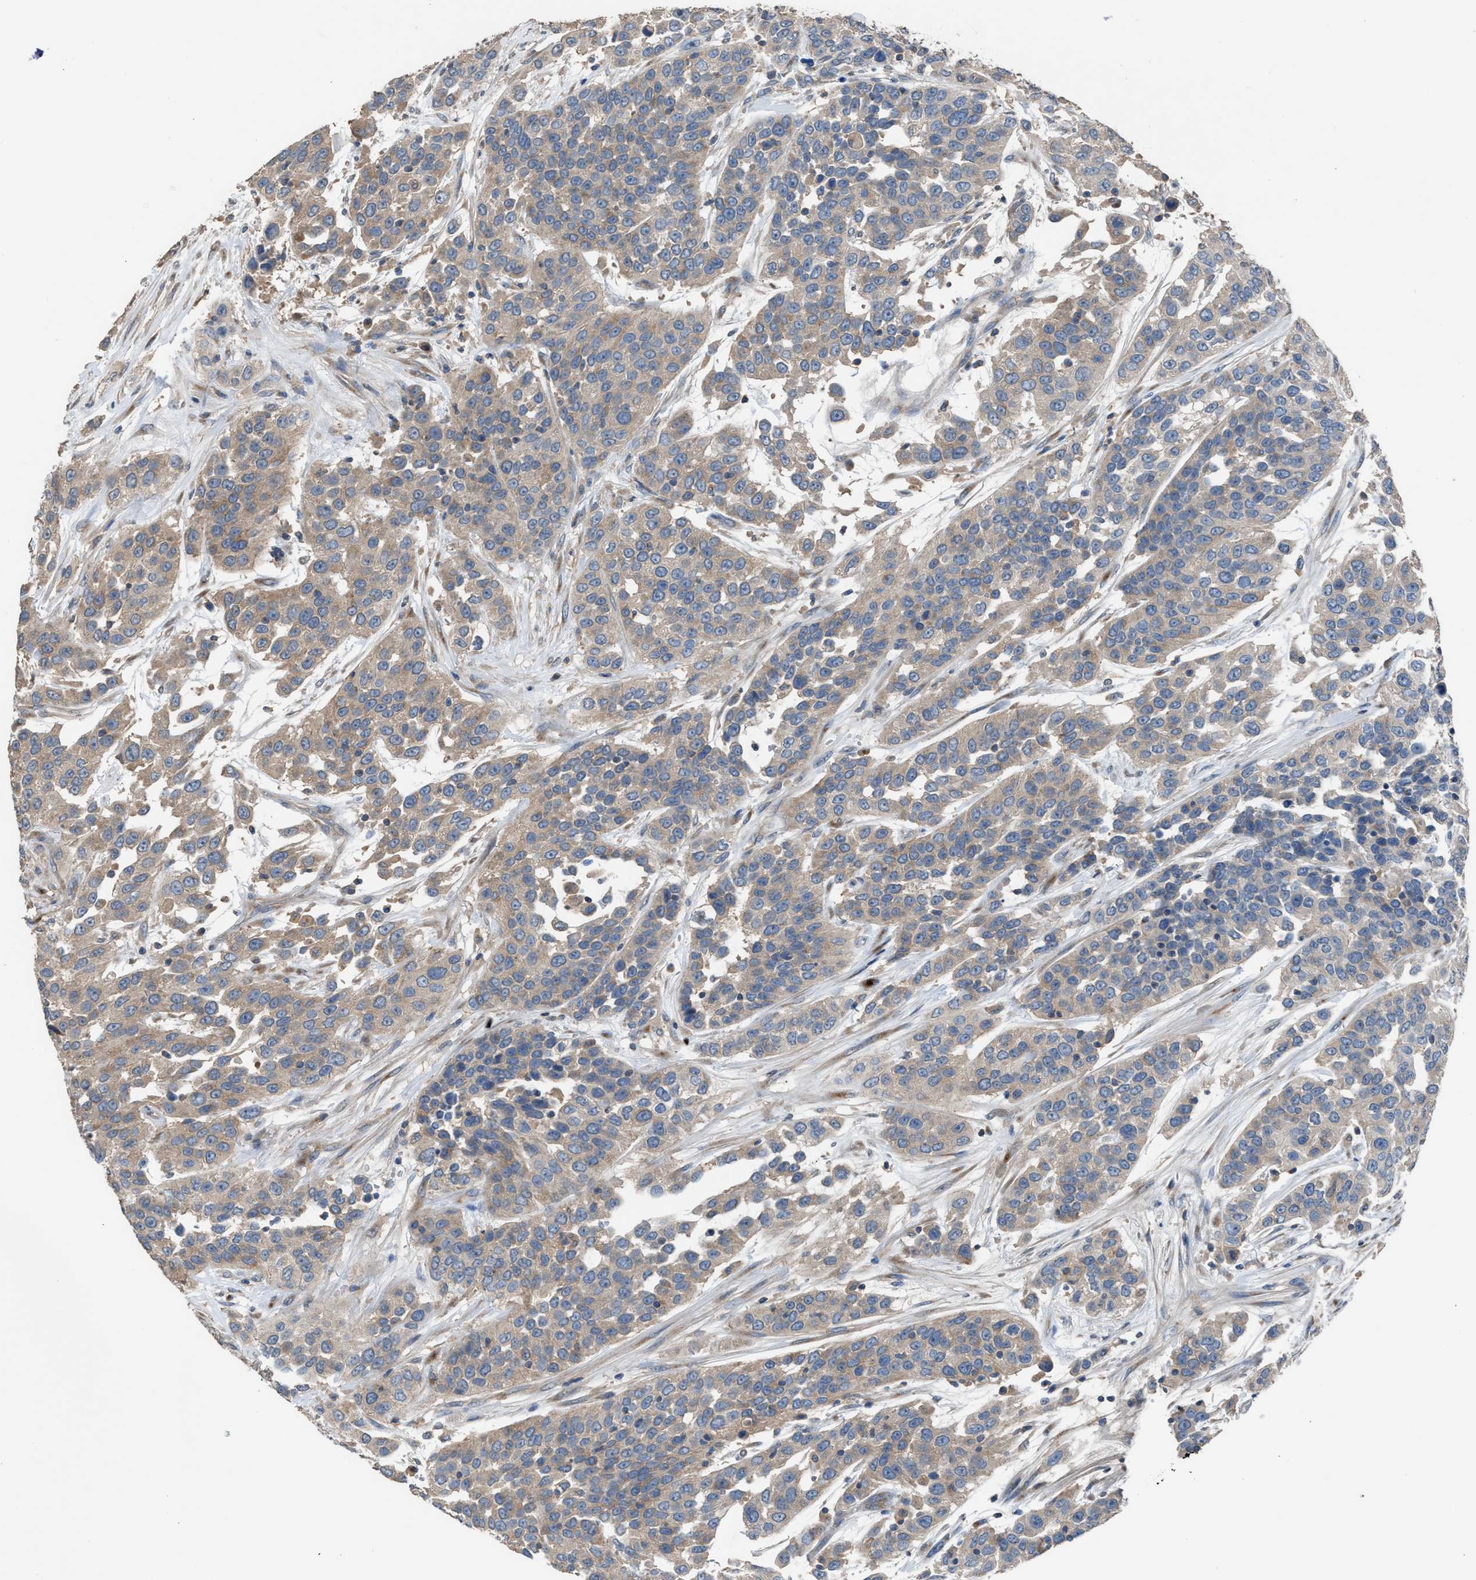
{"staining": {"intensity": "weak", "quantity": ">75%", "location": "cytoplasmic/membranous"}, "tissue": "urothelial cancer", "cell_type": "Tumor cells", "image_type": "cancer", "snomed": [{"axis": "morphology", "description": "Urothelial carcinoma, High grade"}, {"axis": "topography", "description": "Urinary bladder"}], "caption": "Approximately >75% of tumor cells in high-grade urothelial carcinoma exhibit weak cytoplasmic/membranous protein positivity as visualized by brown immunohistochemical staining.", "gene": "TPK1", "patient": {"sex": "female", "age": 80}}